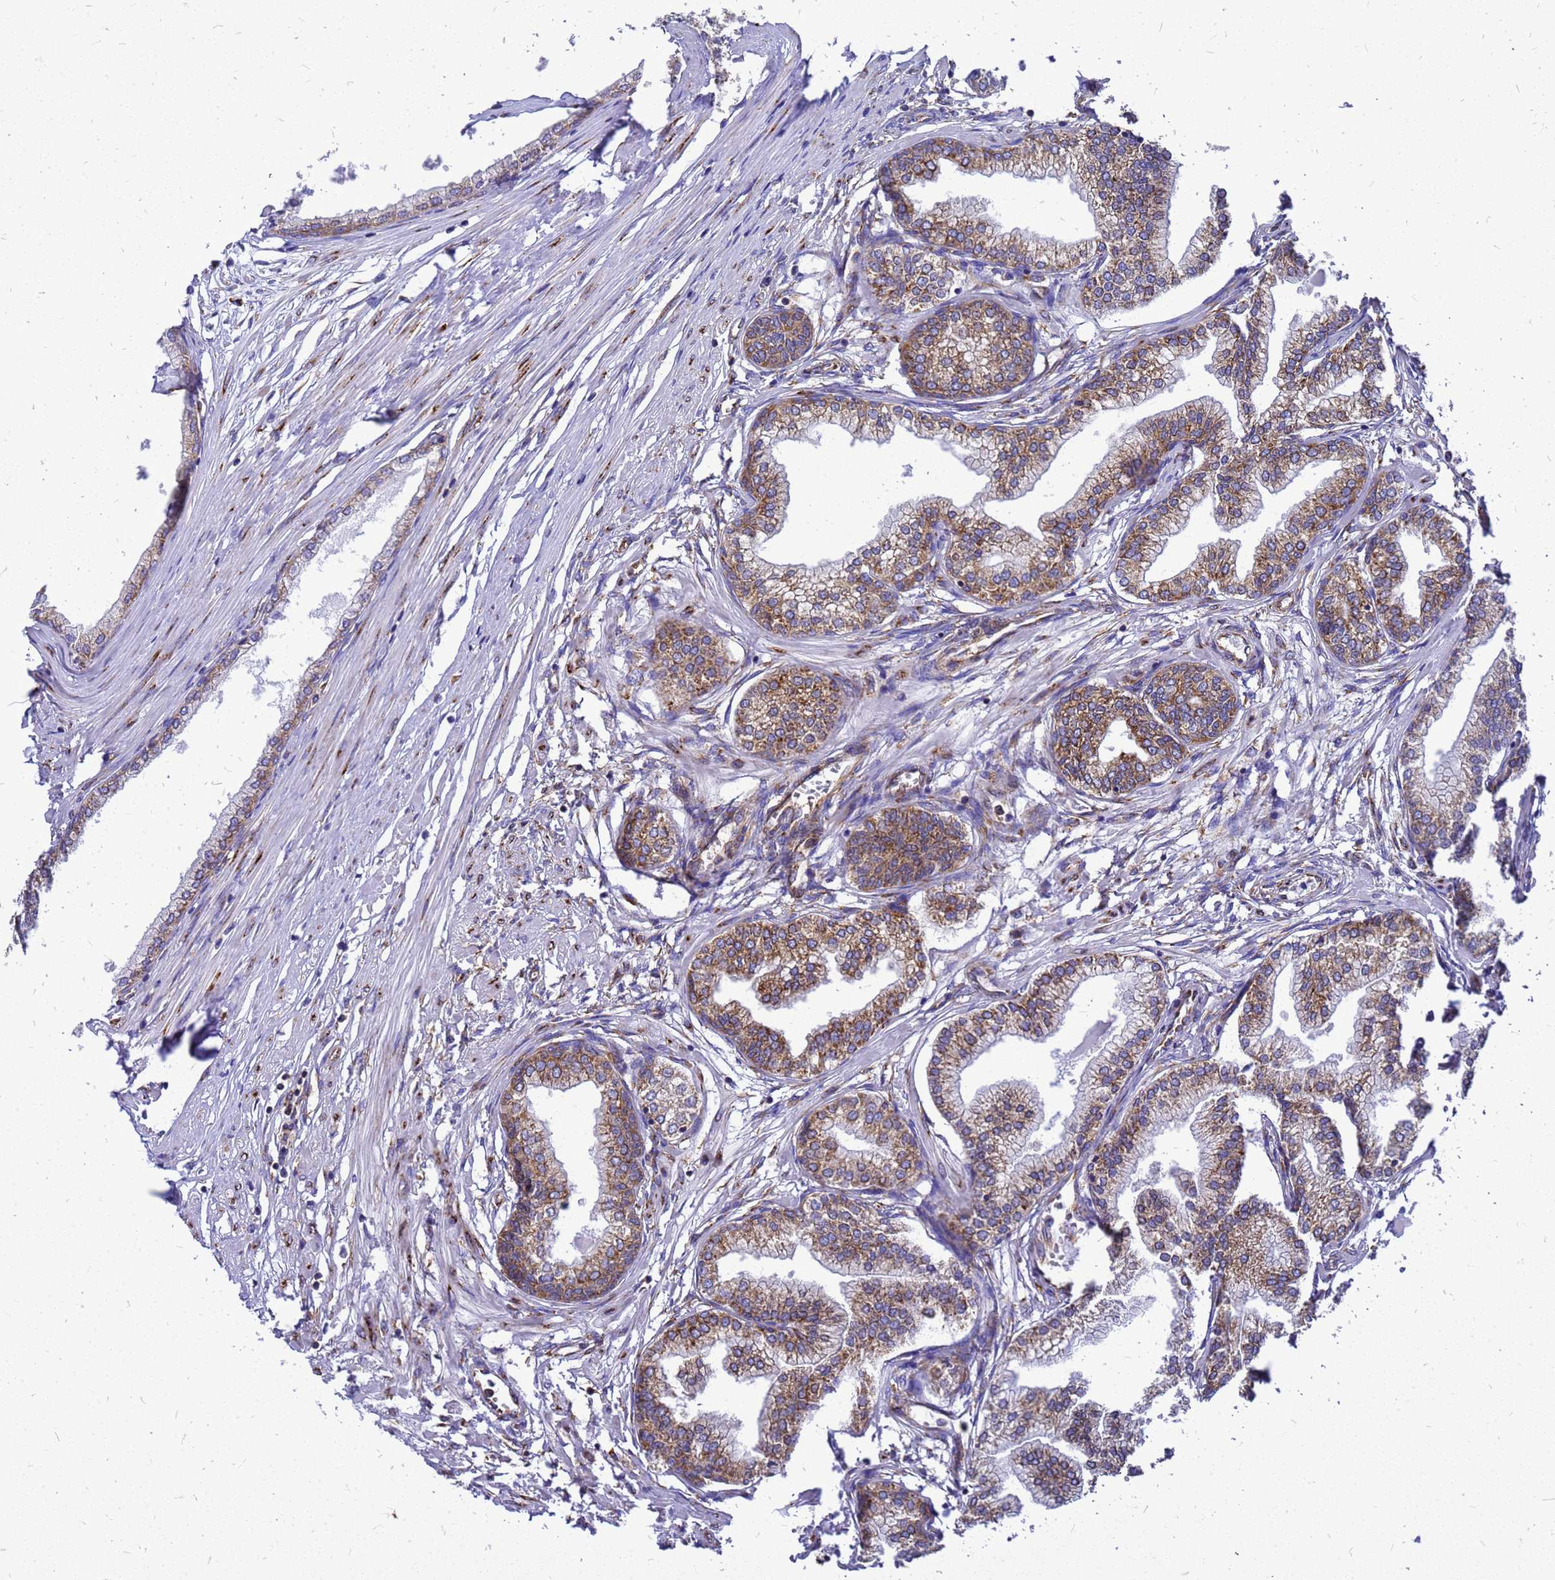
{"staining": {"intensity": "moderate", "quantity": ">75%", "location": "cytoplasmic/membranous"}, "tissue": "prostate", "cell_type": "Glandular cells", "image_type": "normal", "snomed": [{"axis": "morphology", "description": "Normal tissue, NOS"}, {"axis": "morphology", "description": "Urothelial carcinoma, Low grade"}, {"axis": "topography", "description": "Urinary bladder"}, {"axis": "topography", "description": "Prostate"}], "caption": "This is a histology image of immunohistochemistry (IHC) staining of benign prostate, which shows moderate expression in the cytoplasmic/membranous of glandular cells.", "gene": "EEF1D", "patient": {"sex": "male", "age": 60}}